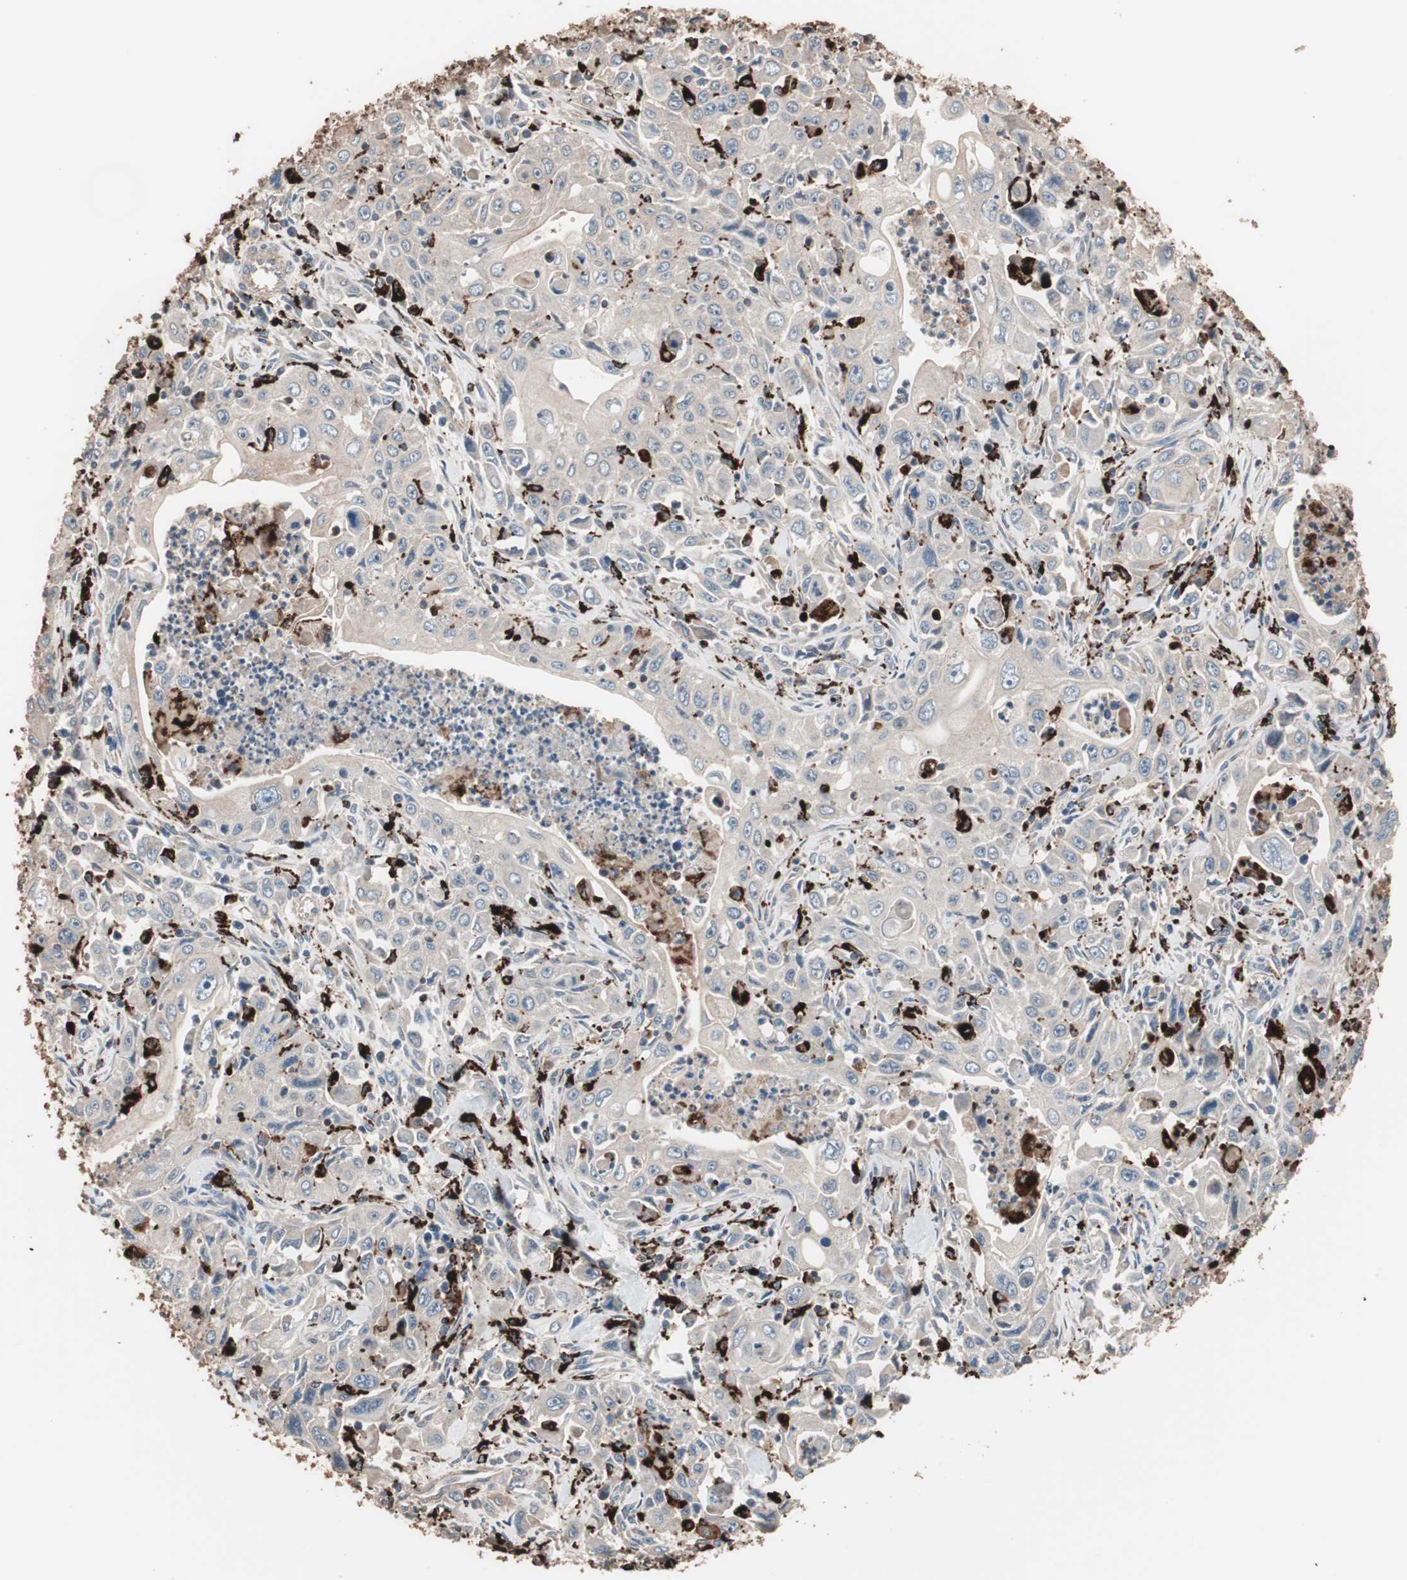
{"staining": {"intensity": "weak", "quantity": "25%-75%", "location": "cytoplasmic/membranous"}, "tissue": "pancreatic cancer", "cell_type": "Tumor cells", "image_type": "cancer", "snomed": [{"axis": "morphology", "description": "Adenocarcinoma, NOS"}, {"axis": "topography", "description": "Pancreas"}], "caption": "A brown stain shows weak cytoplasmic/membranous expression of a protein in pancreatic cancer (adenocarcinoma) tumor cells.", "gene": "CCT3", "patient": {"sex": "male", "age": 70}}